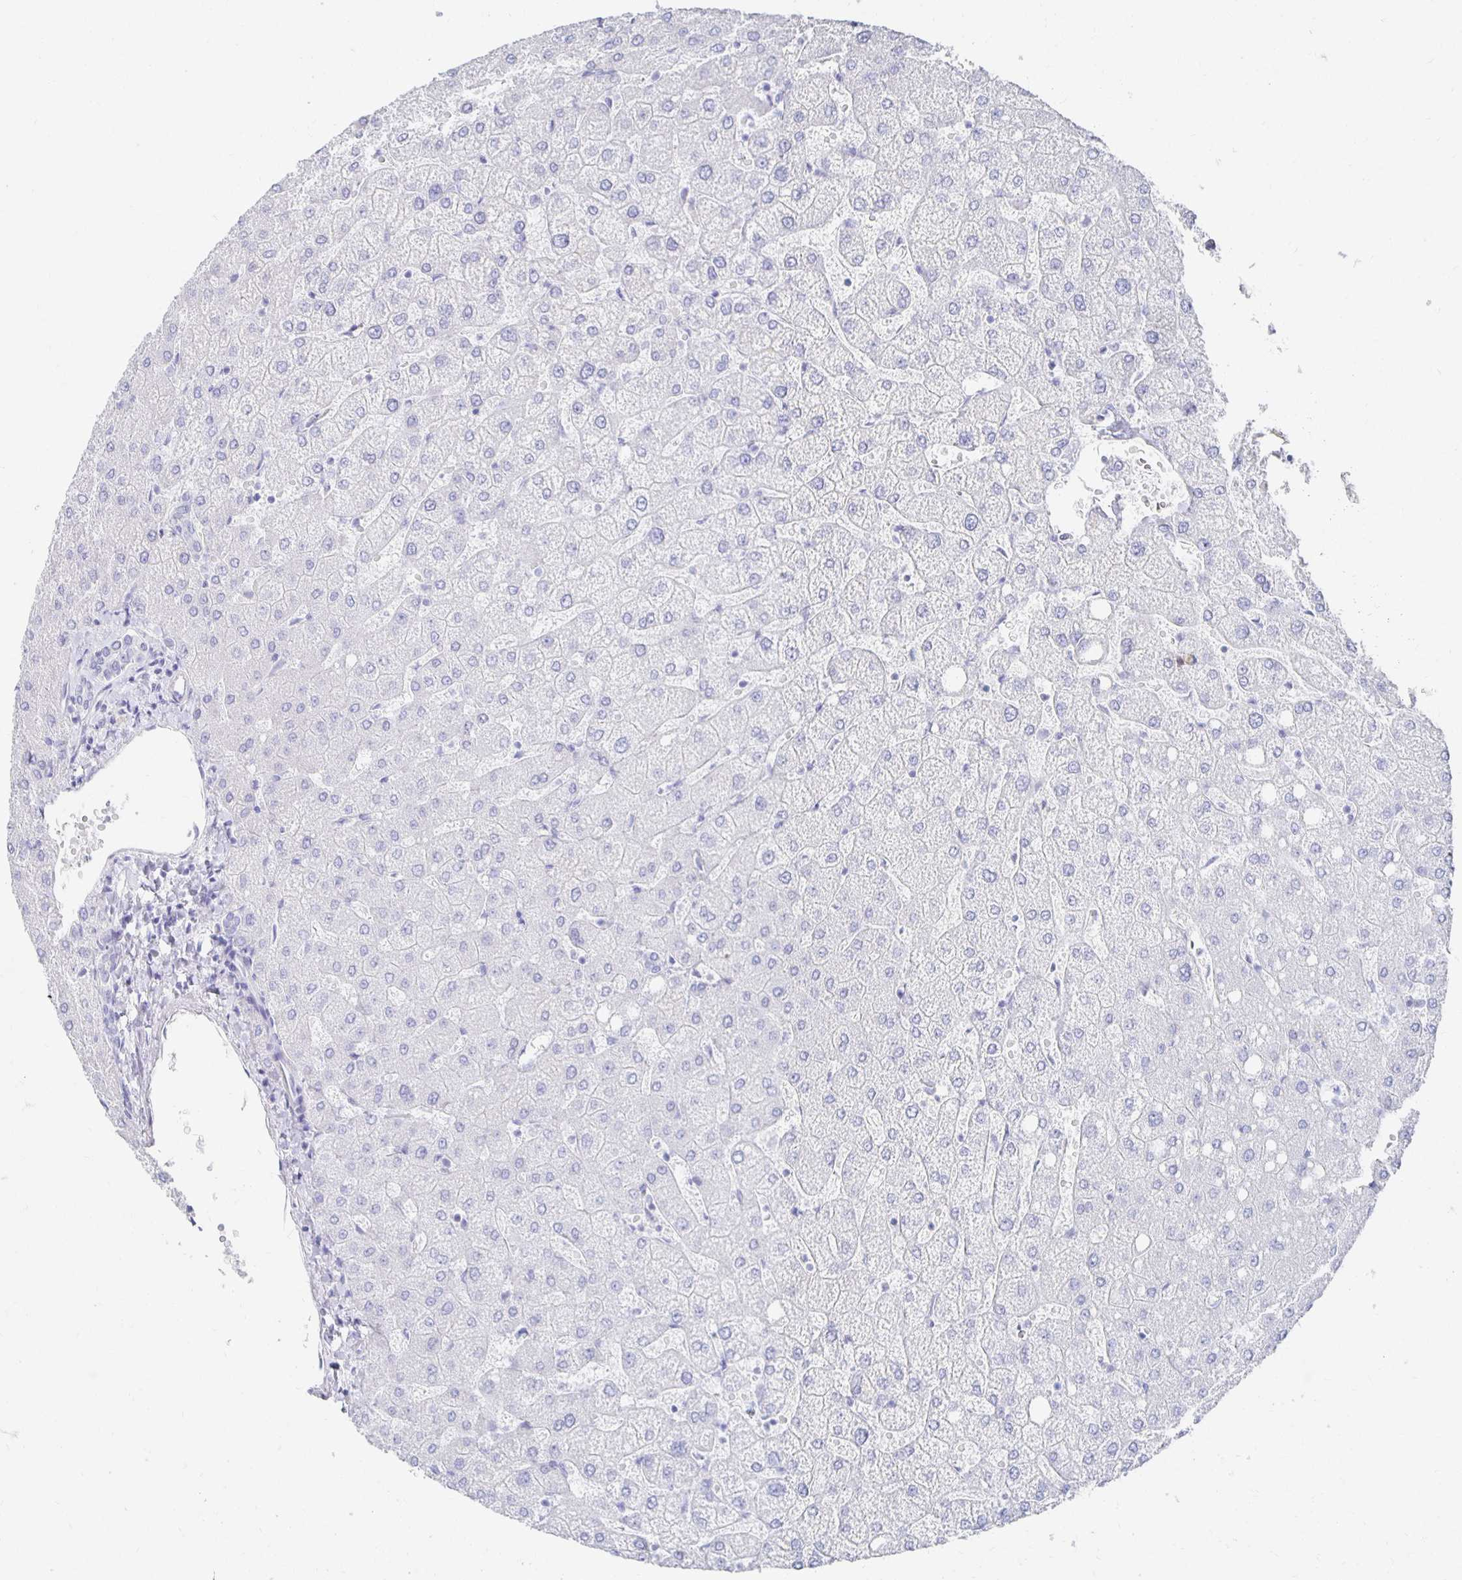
{"staining": {"intensity": "negative", "quantity": "none", "location": "none"}, "tissue": "liver", "cell_type": "Cholangiocytes", "image_type": "normal", "snomed": [{"axis": "morphology", "description": "Normal tissue, NOS"}, {"axis": "topography", "description": "Liver"}], "caption": "The image shows no staining of cholangiocytes in benign liver. Nuclei are stained in blue.", "gene": "PRDM7", "patient": {"sex": "female", "age": 54}}